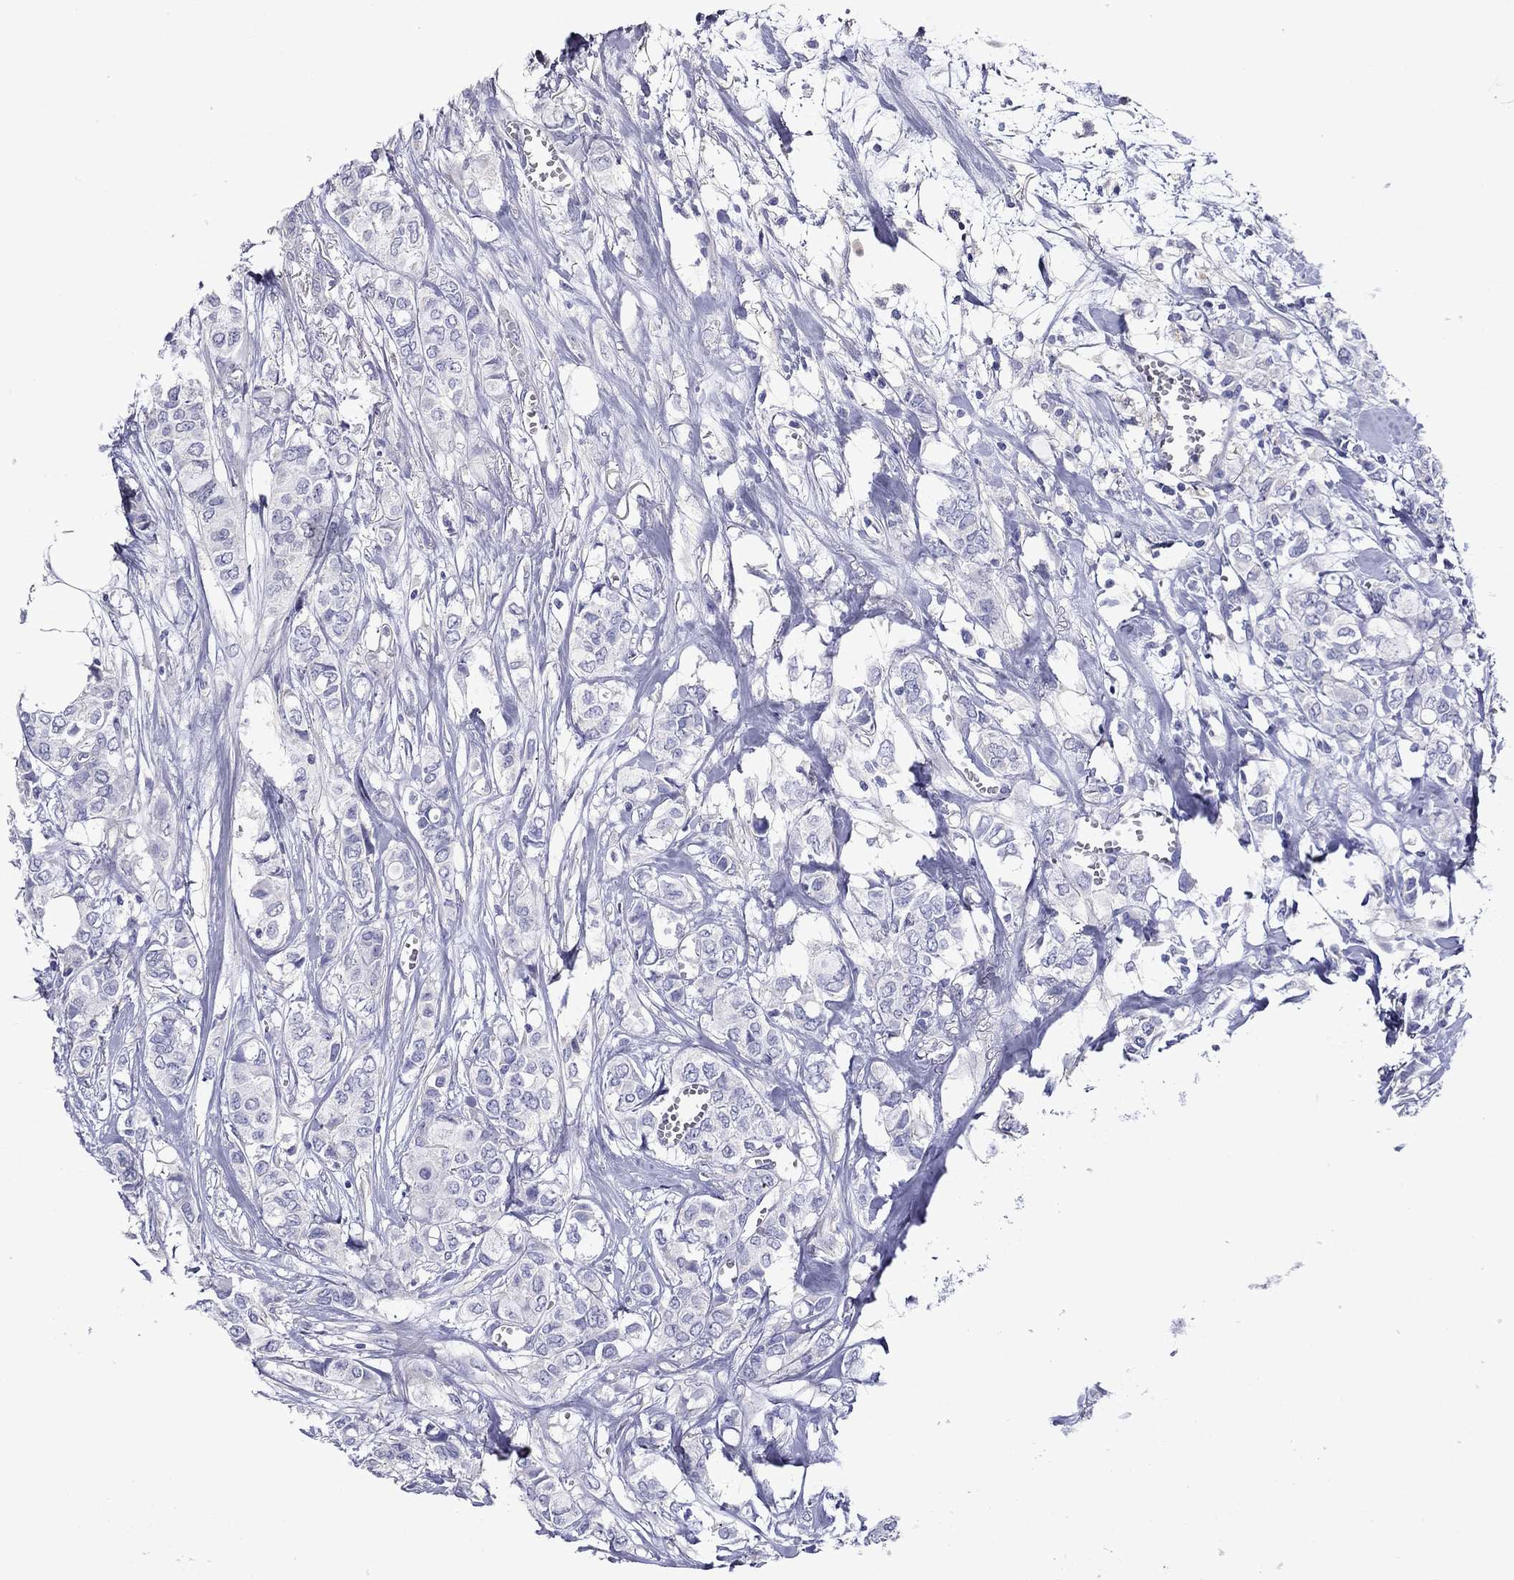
{"staining": {"intensity": "negative", "quantity": "none", "location": "none"}, "tissue": "breast cancer", "cell_type": "Tumor cells", "image_type": "cancer", "snomed": [{"axis": "morphology", "description": "Duct carcinoma"}, {"axis": "topography", "description": "Breast"}], "caption": "Histopathology image shows no protein staining in tumor cells of infiltrating ductal carcinoma (breast) tissue. (Immunohistochemistry, brightfield microscopy, high magnification).", "gene": "CNDP1", "patient": {"sex": "female", "age": 85}}